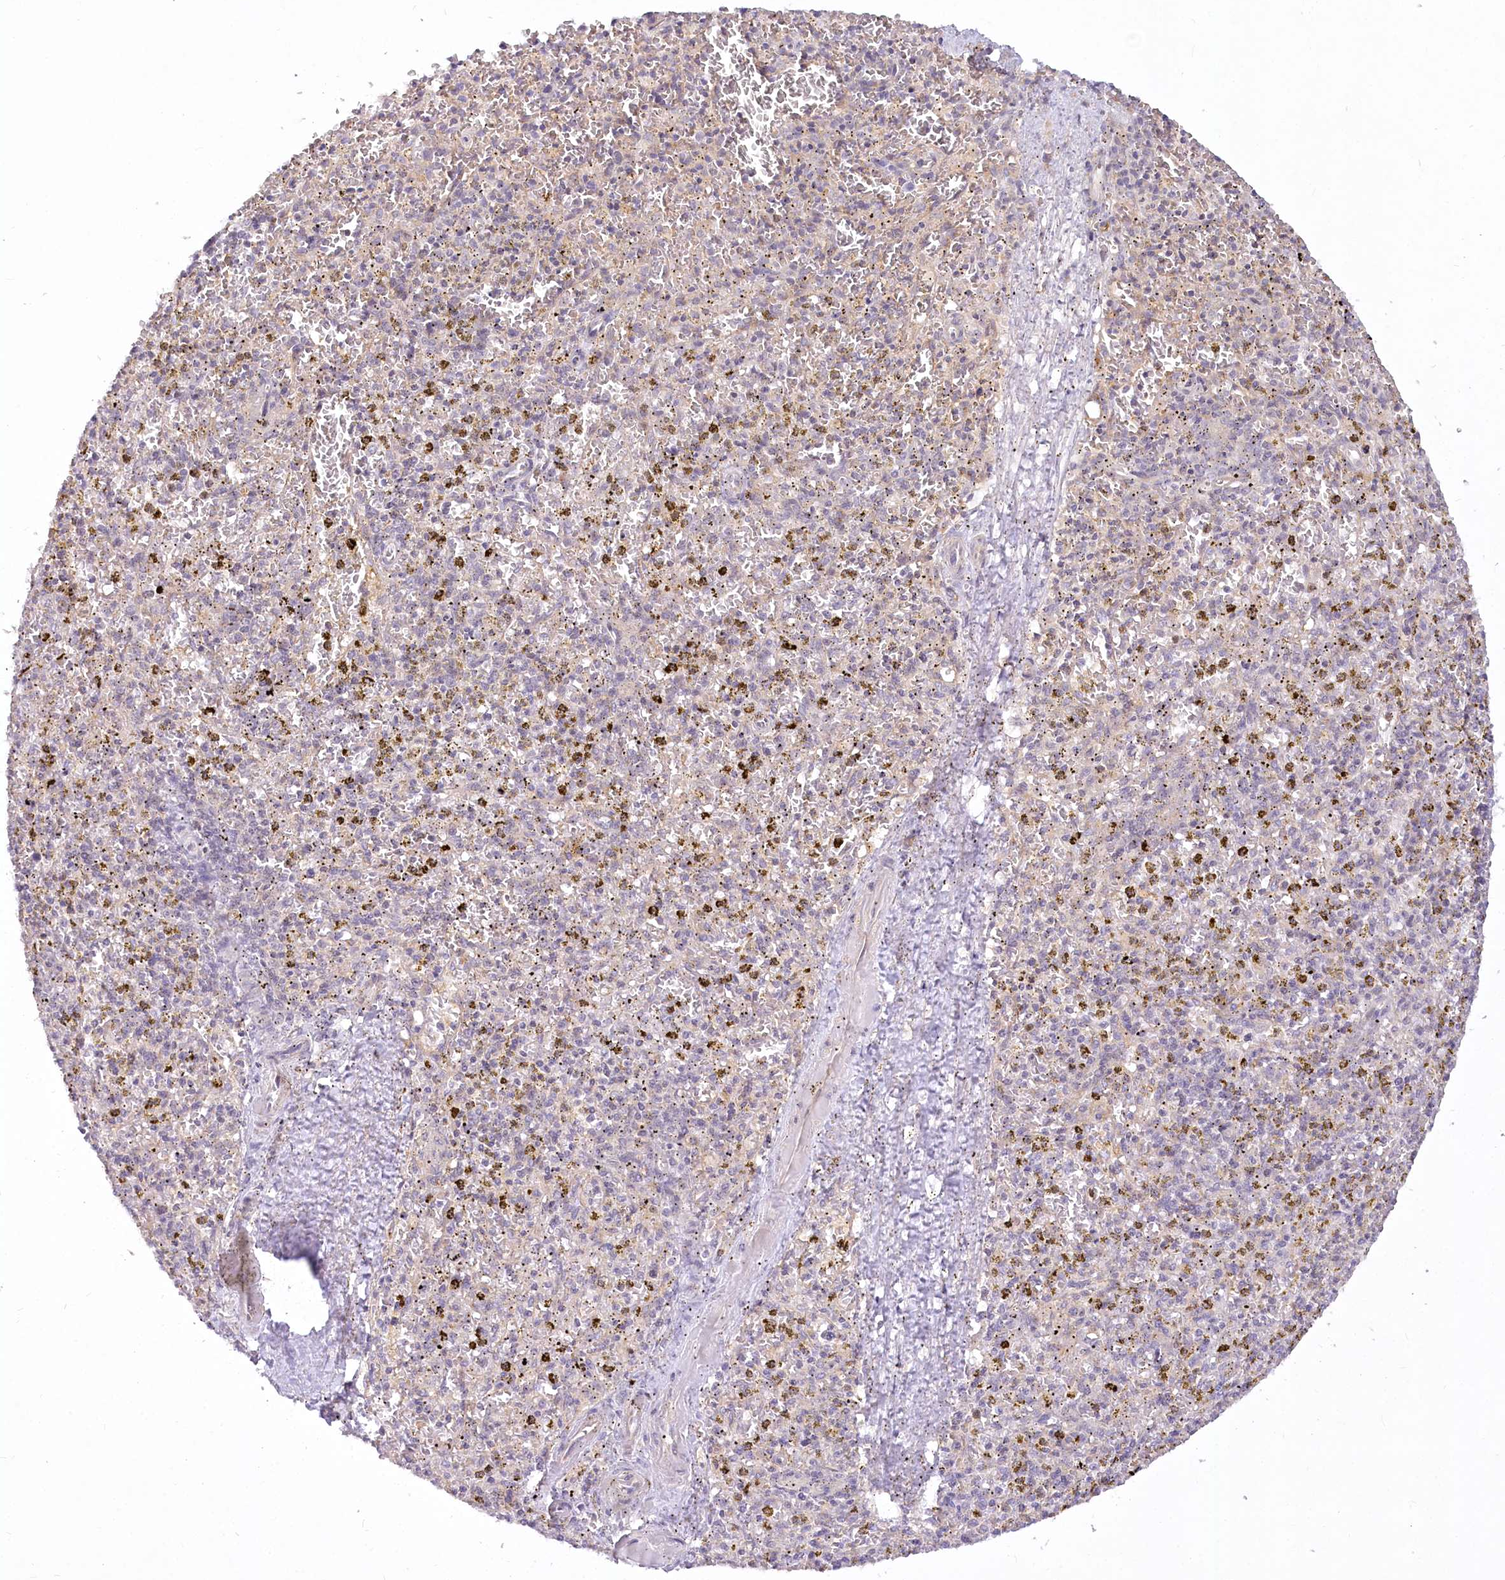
{"staining": {"intensity": "negative", "quantity": "none", "location": "none"}, "tissue": "spleen", "cell_type": "Cells in red pulp", "image_type": "normal", "snomed": [{"axis": "morphology", "description": "Normal tissue, NOS"}, {"axis": "topography", "description": "Spleen"}], "caption": "An image of human spleen is negative for staining in cells in red pulp. (Brightfield microscopy of DAB immunohistochemistry (IHC) at high magnification).", "gene": "EFHC2", "patient": {"sex": "male", "age": 72}}